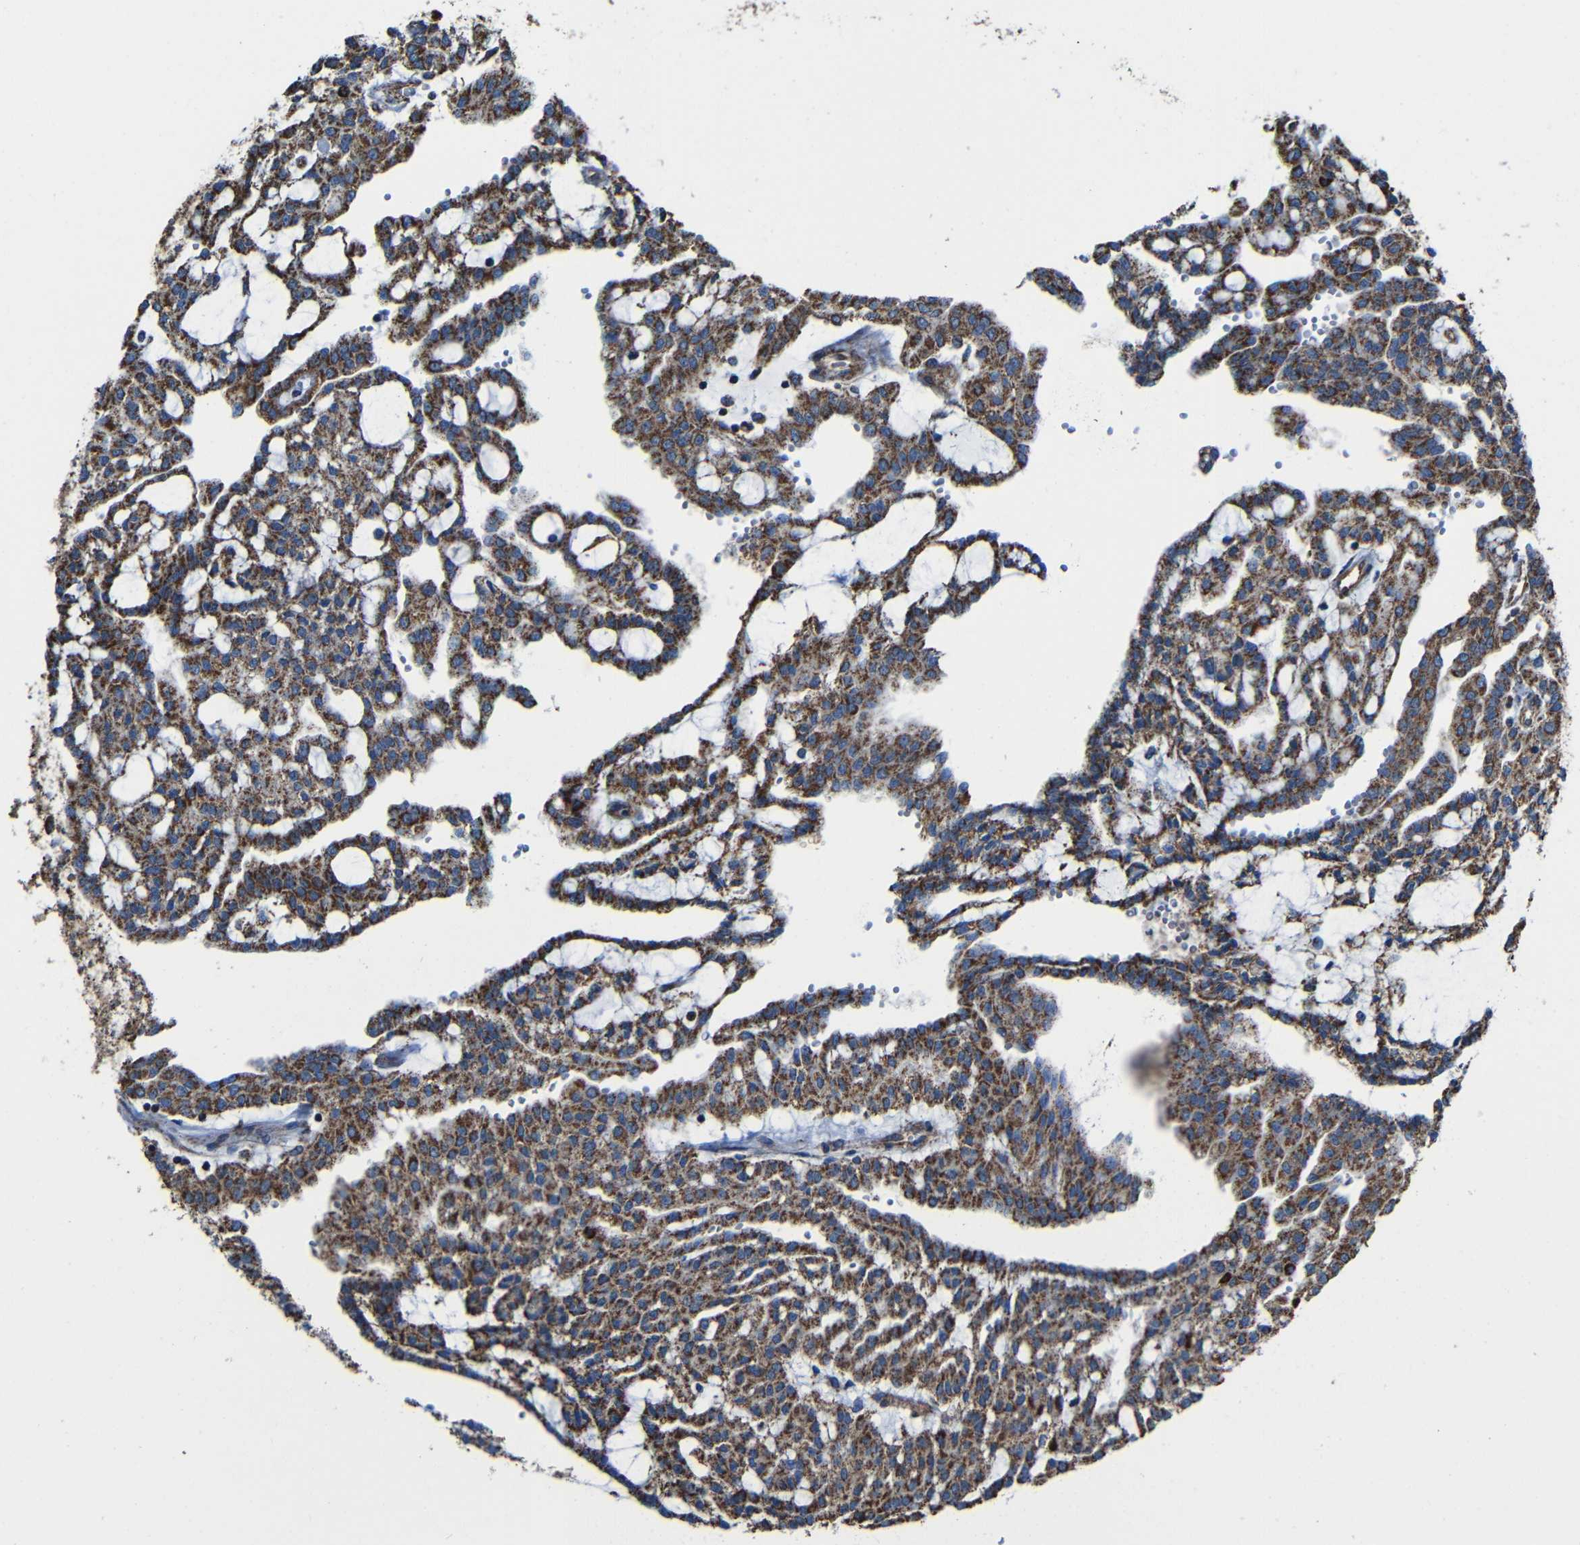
{"staining": {"intensity": "strong", "quantity": ">75%", "location": "cytoplasmic/membranous"}, "tissue": "renal cancer", "cell_type": "Tumor cells", "image_type": "cancer", "snomed": [{"axis": "morphology", "description": "Adenocarcinoma, NOS"}, {"axis": "topography", "description": "Kidney"}], "caption": "High-magnification brightfield microscopy of renal cancer (adenocarcinoma) stained with DAB (3,3'-diaminobenzidine) (brown) and counterstained with hematoxylin (blue). tumor cells exhibit strong cytoplasmic/membranous expression is appreciated in approximately>75% of cells. (IHC, brightfield microscopy, high magnification).", "gene": "INTS6L", "patient": {"sex": "male", "age": 63}}